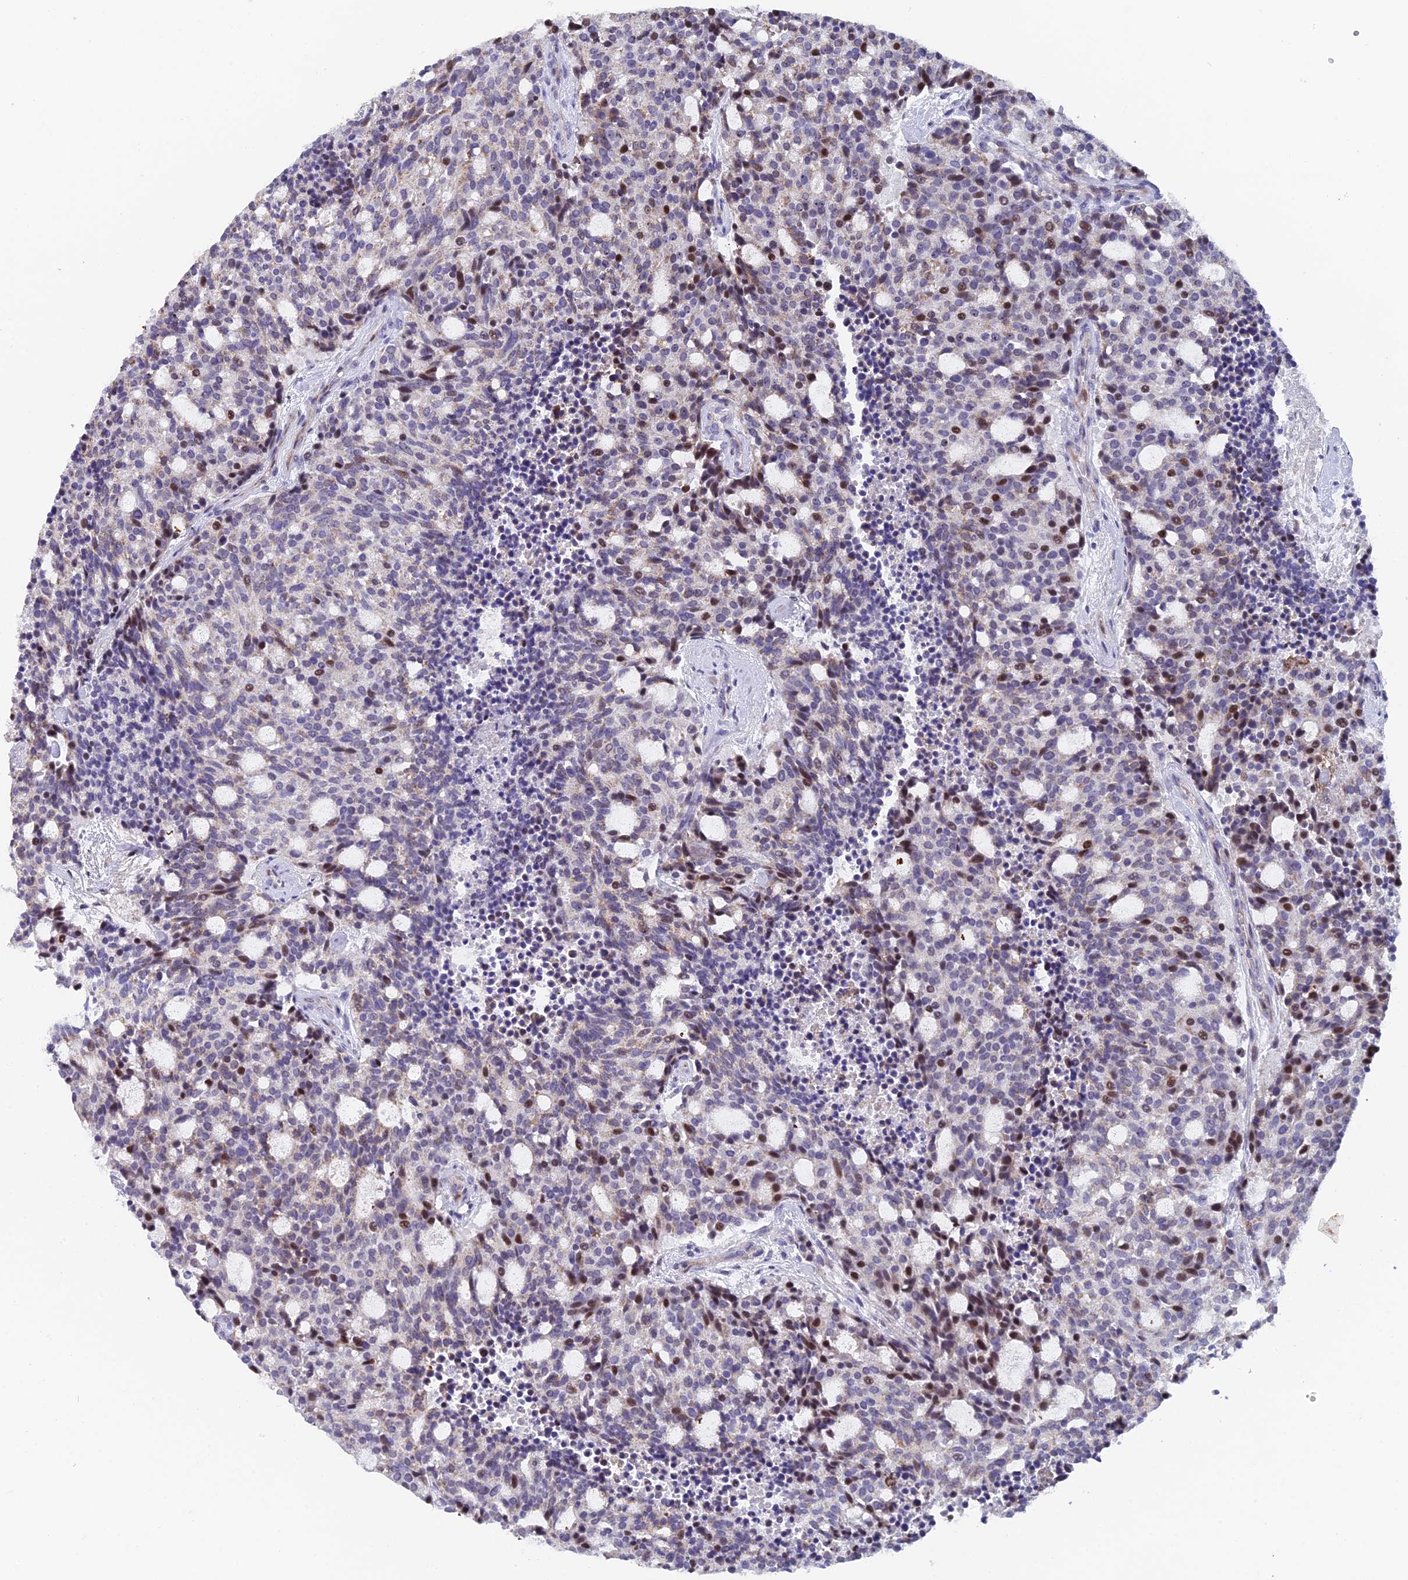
{"staining": {"intensity": "moderate", "quantity": "<25%", "location": "nuclear"}, "tissue": "carcinoid", "cell_type": "Tumor cells", "image_type": "cancer", "snomed": [{"axis": "morphology", "description": "Carcinoid, malignant, NOS"}, {"axis": "topography", "description": "Pancreas"}], "caption": "Carcinoid tissue displays moderate nuclear positivity in approximately <25% of tumor cells", "gene": "XKR9", "patient": {"sex": "female", "age": 54}}